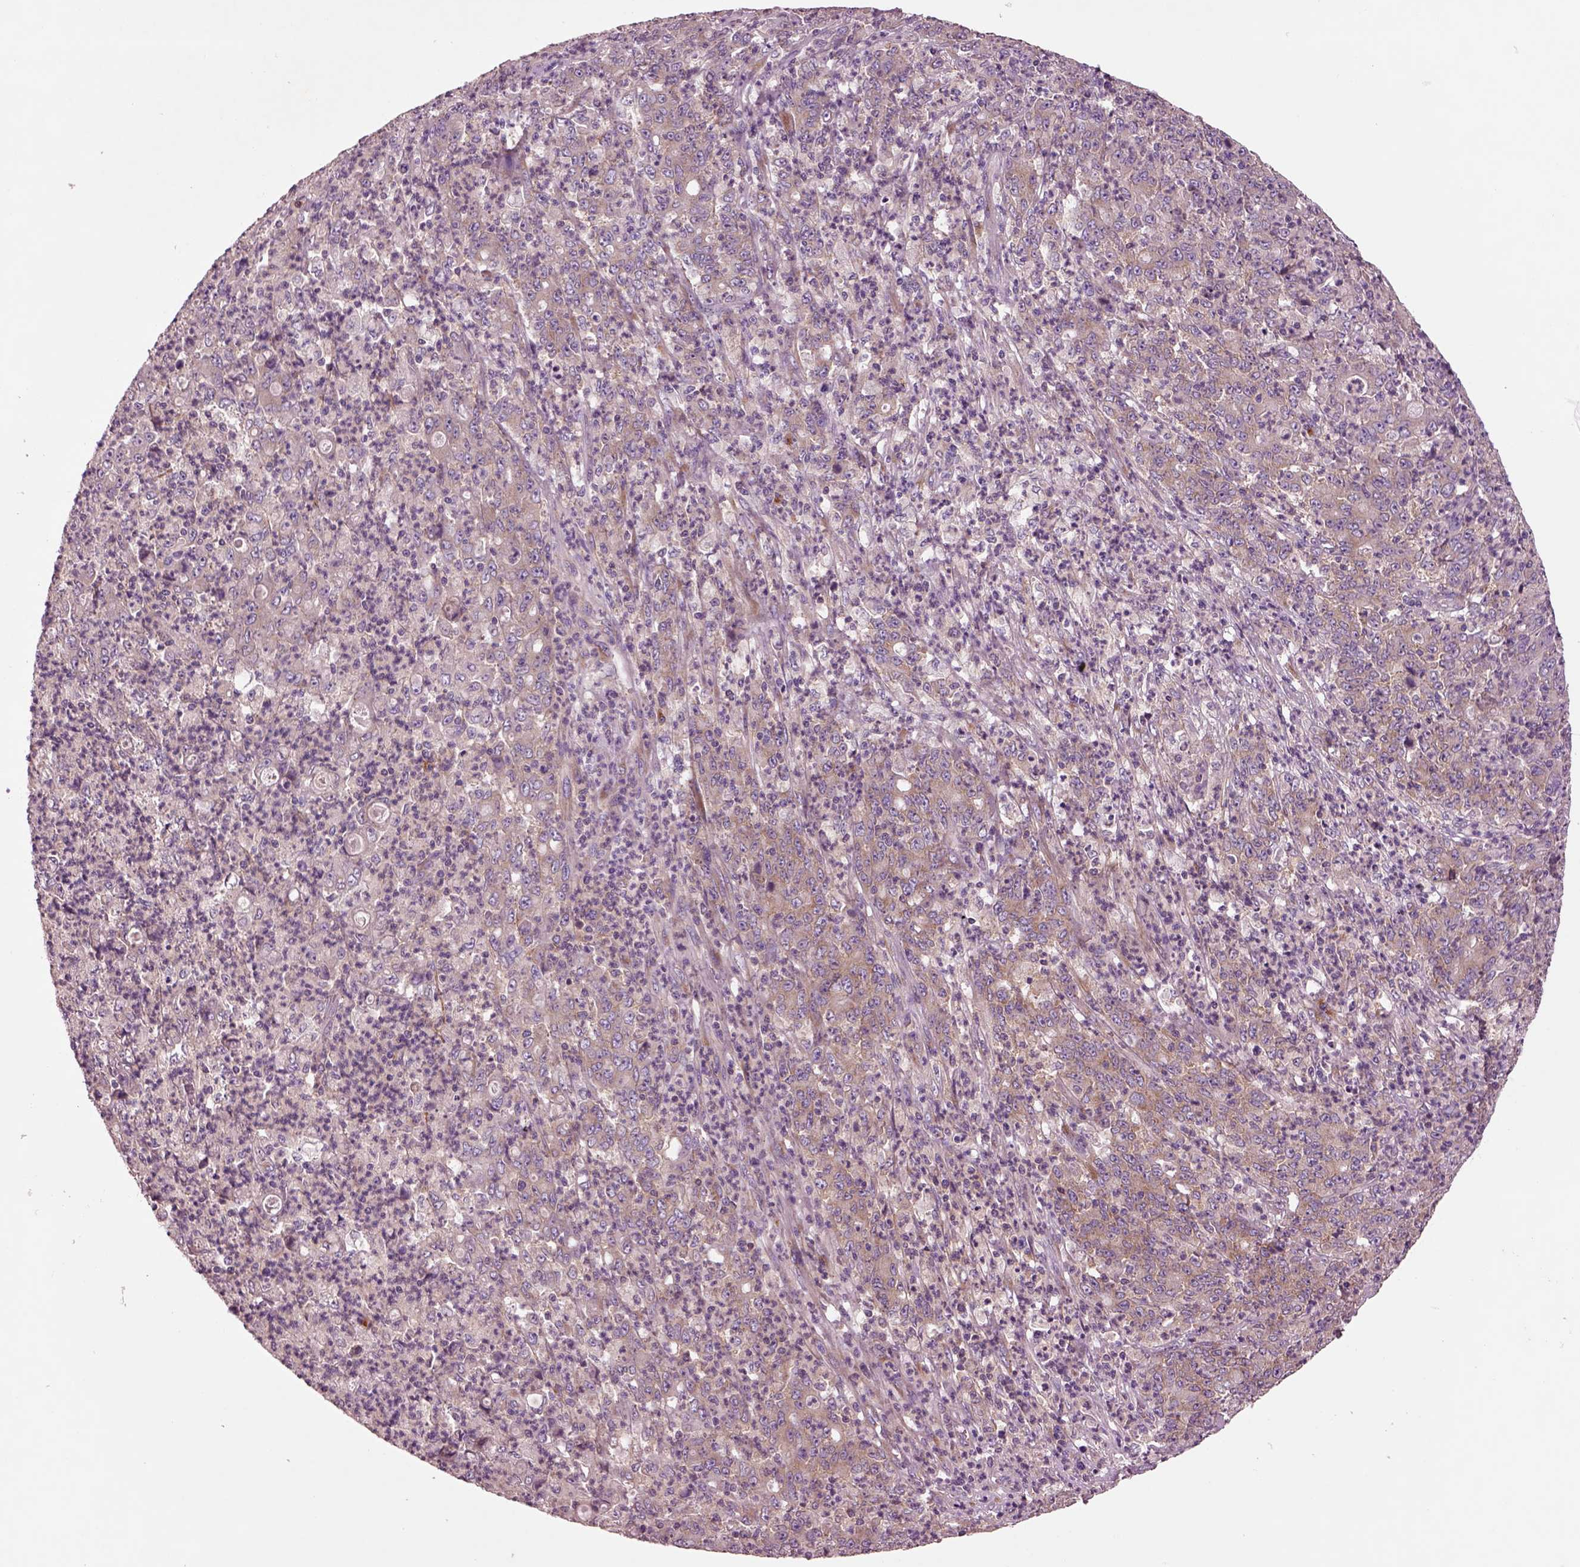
{"staining": {"intensity": "moderate", "quantity": "25%-75%", "location": "cytoplasmic/membranous"}, "tissue": "stomach cancer", "cell_type": "Tumor cells", "image_type": "cancer", "snomed": [{"axis": "morphology", "description": "Adenocarcinoma, NOS"}, {"axis": "topography", "description": "Stomach, lower"}], "caption": "DAB immunohistochemical staining of stomach adenocarcinoma shows moderate cytoplasmic/membranous protein positivity in about 25%-75% of tumor cells.", "gene": "SEC23A", "patient": {"sex": "female", "age": 71}}